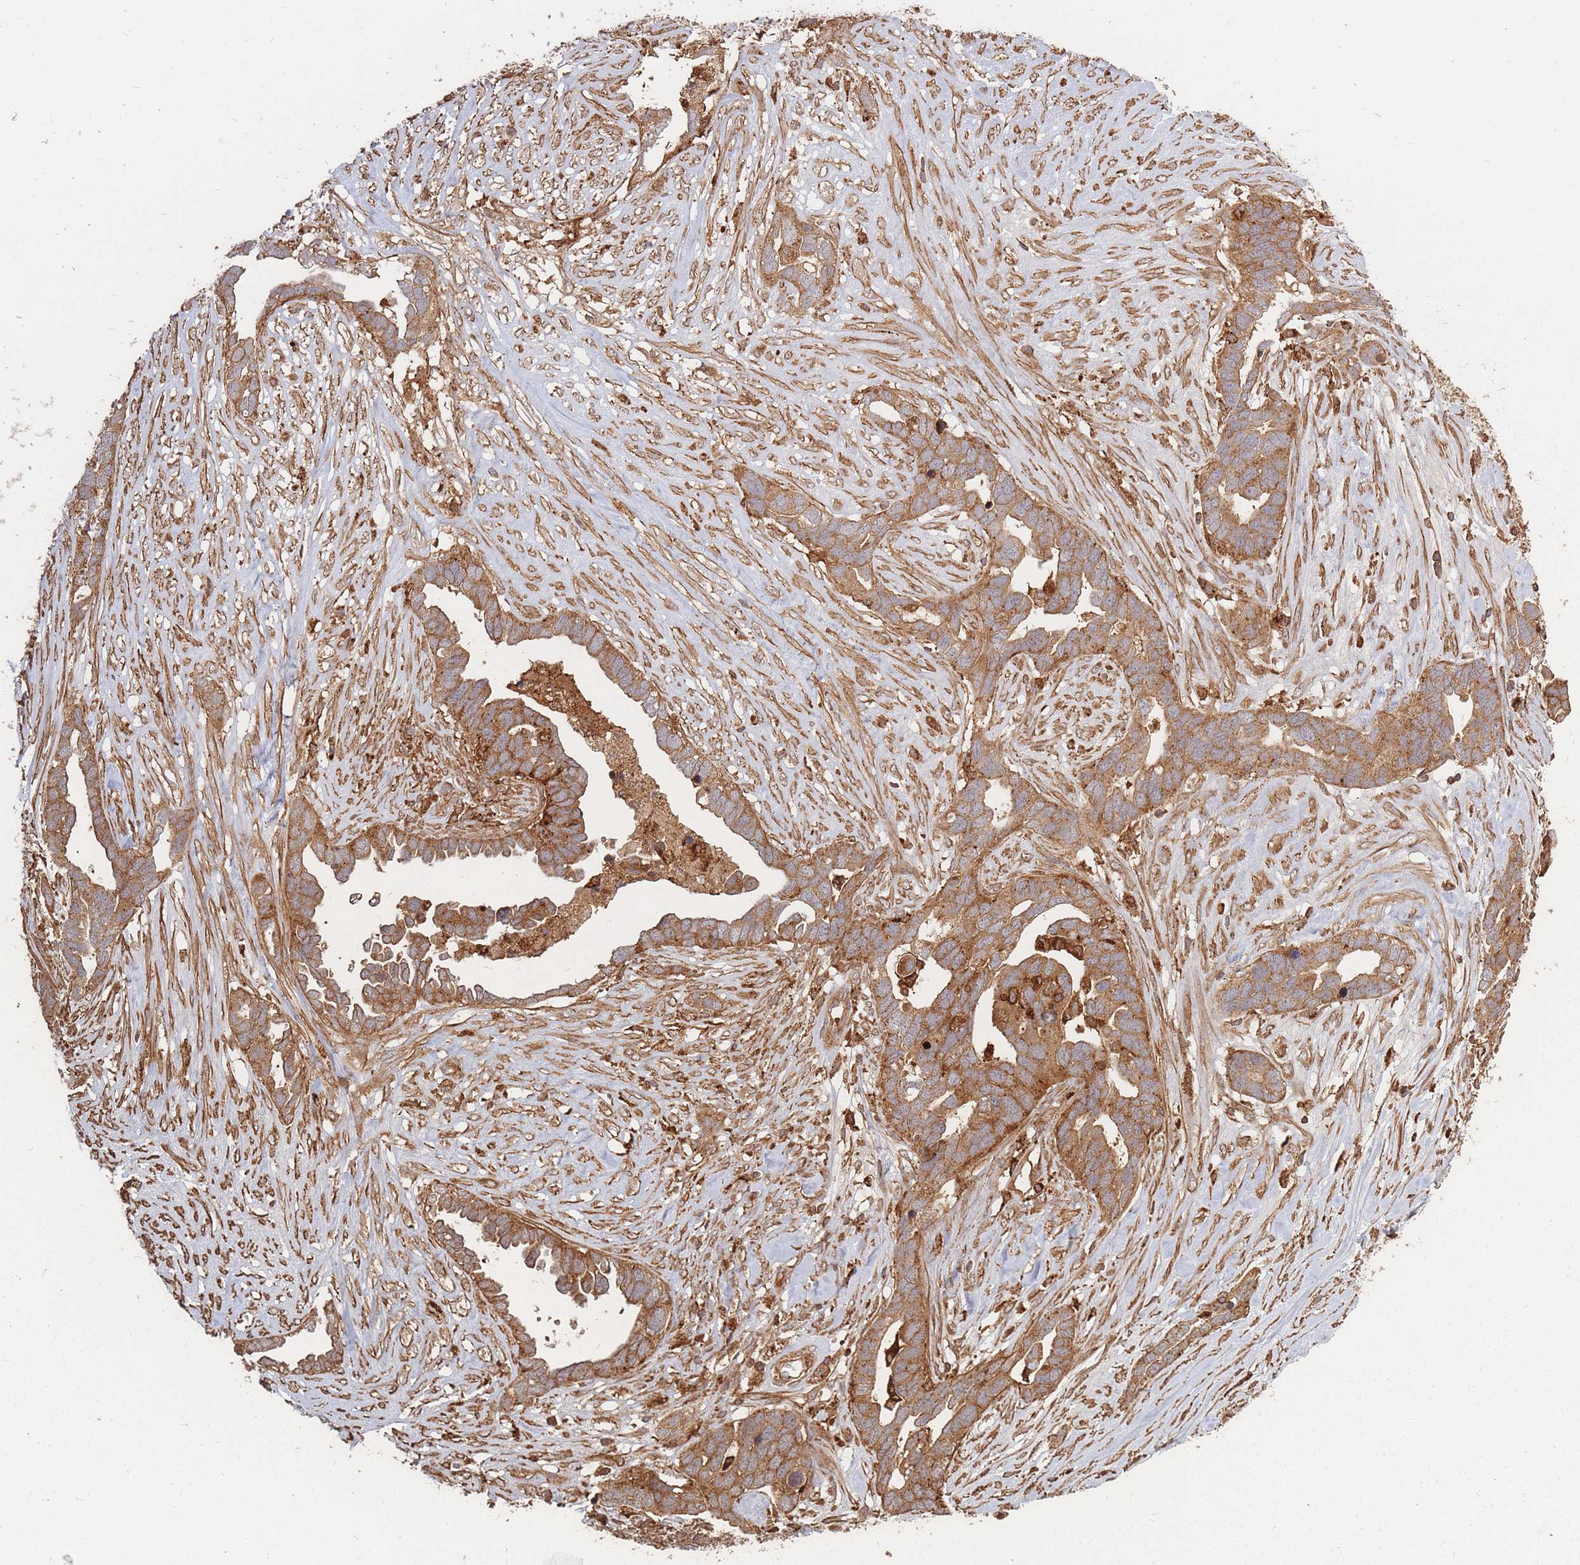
{"staining": {"intensity": "strong", "quantity": ">75%", "location": "cytoplasmic/membranous"}, "tissue": "ovarian cancer", "cell_type": "Tumor cells", "image_type": "cancer", "snomed": [{"axis": "morphology", "description": "Cystadenocarcinoma, serous, NOS"}, {"axis": "topography", "description": "Ovary"}], "caption": "The immunohistochemical stain labels strong cytoplasmic/membranous staining in tumor cells of ovarian cancer tissue.", "gene": "RASSF2", "patient": {"sex": "female", "age": 54}}